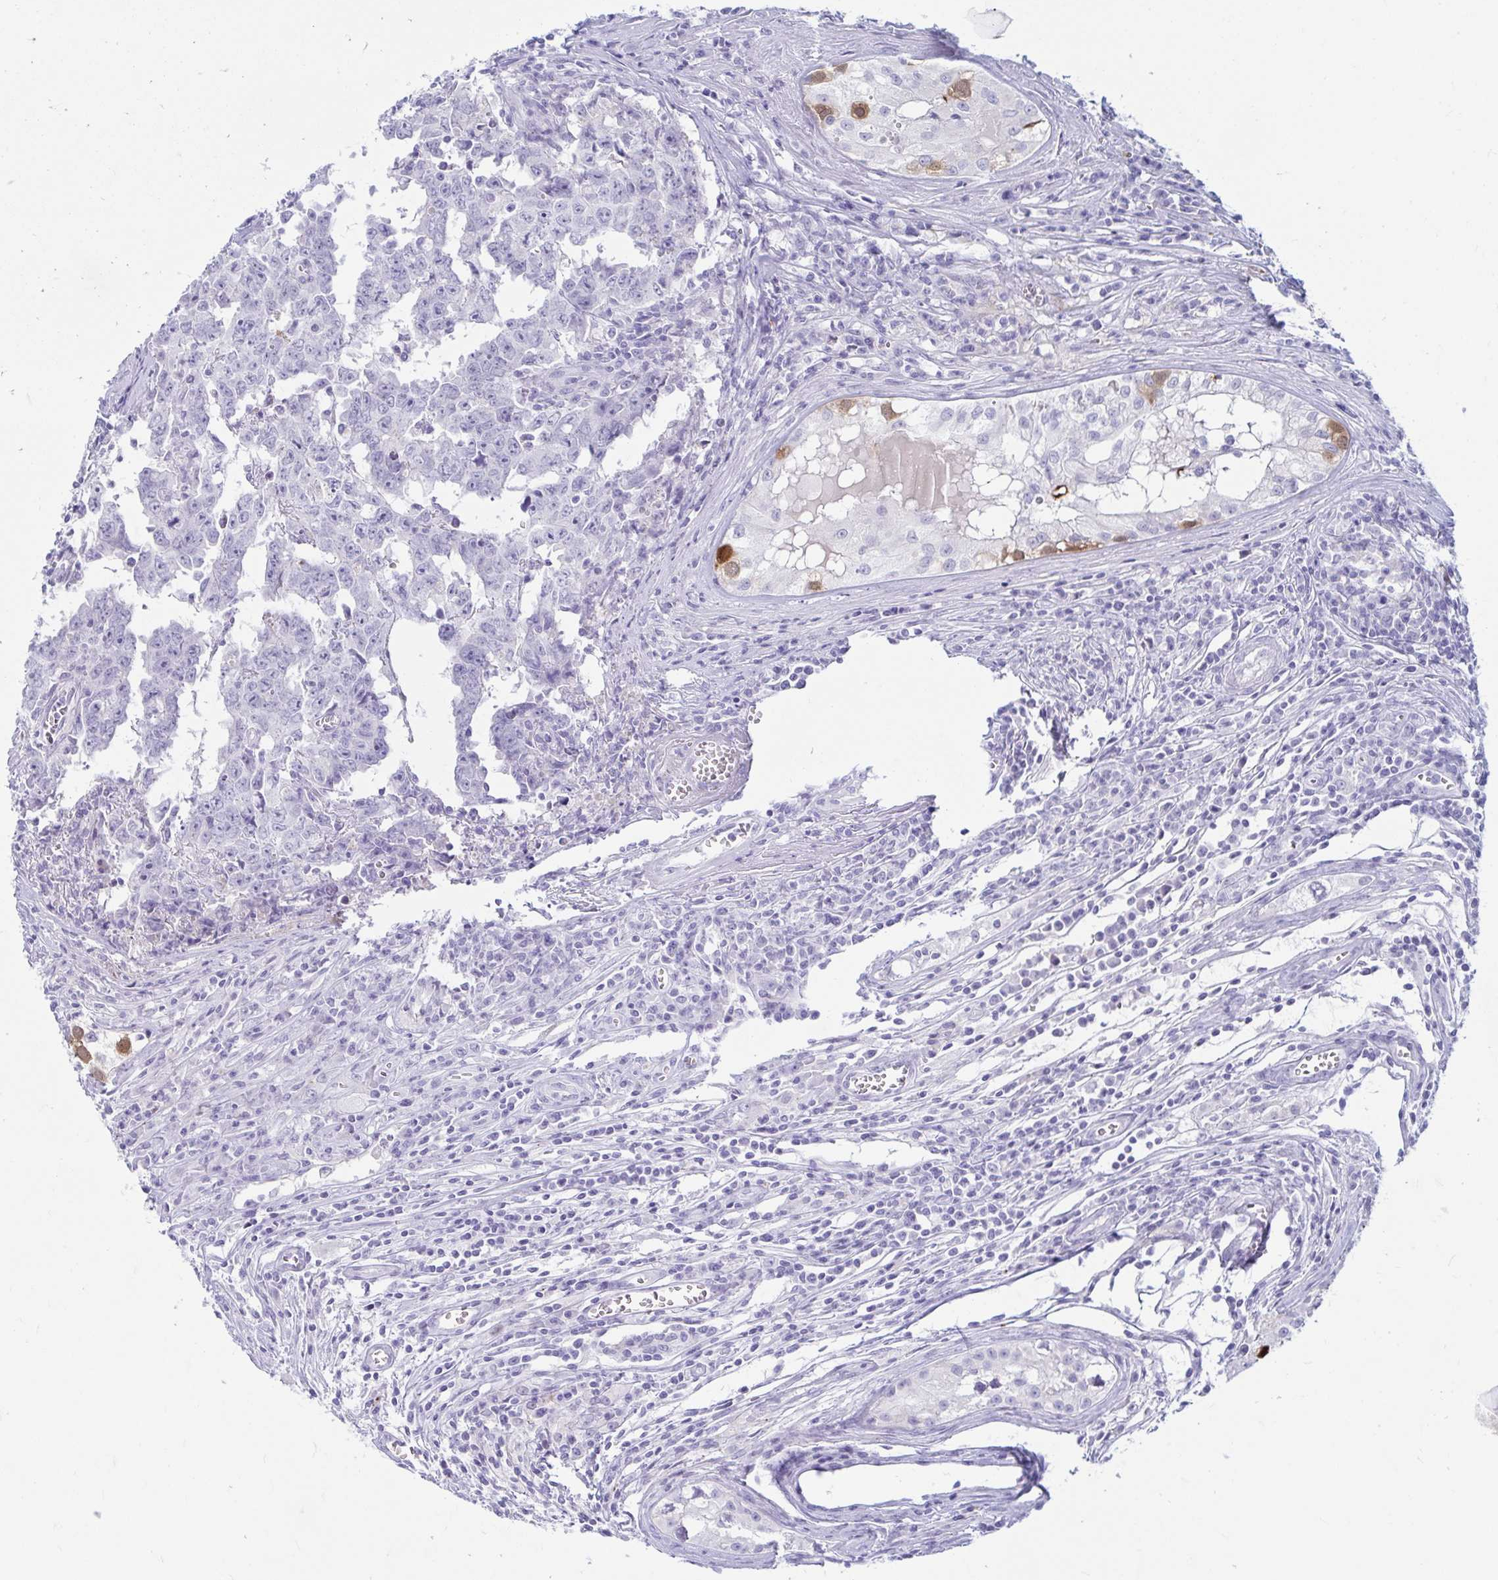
{"staining": {"intensity": "negative", "quantity": "none", "location": "none"}, "tissue": "testis cancer", "cell_type": "Tumor cells", "image_type": "cancer", "snomed": [{"axis": "morphology", "description": "Carcinoma, Embryonal, NOS"}, {"axis": "topography", "description": "Testis"}], "caption": "Micrograph shows no protein positivity in tumor cells of testis cancer tissue. (Immunohistochemistry (ihc), brightfield microscopy, high magnification).", "gene": "ERICH6", "patient": {"sex": "male", "age": 22}}